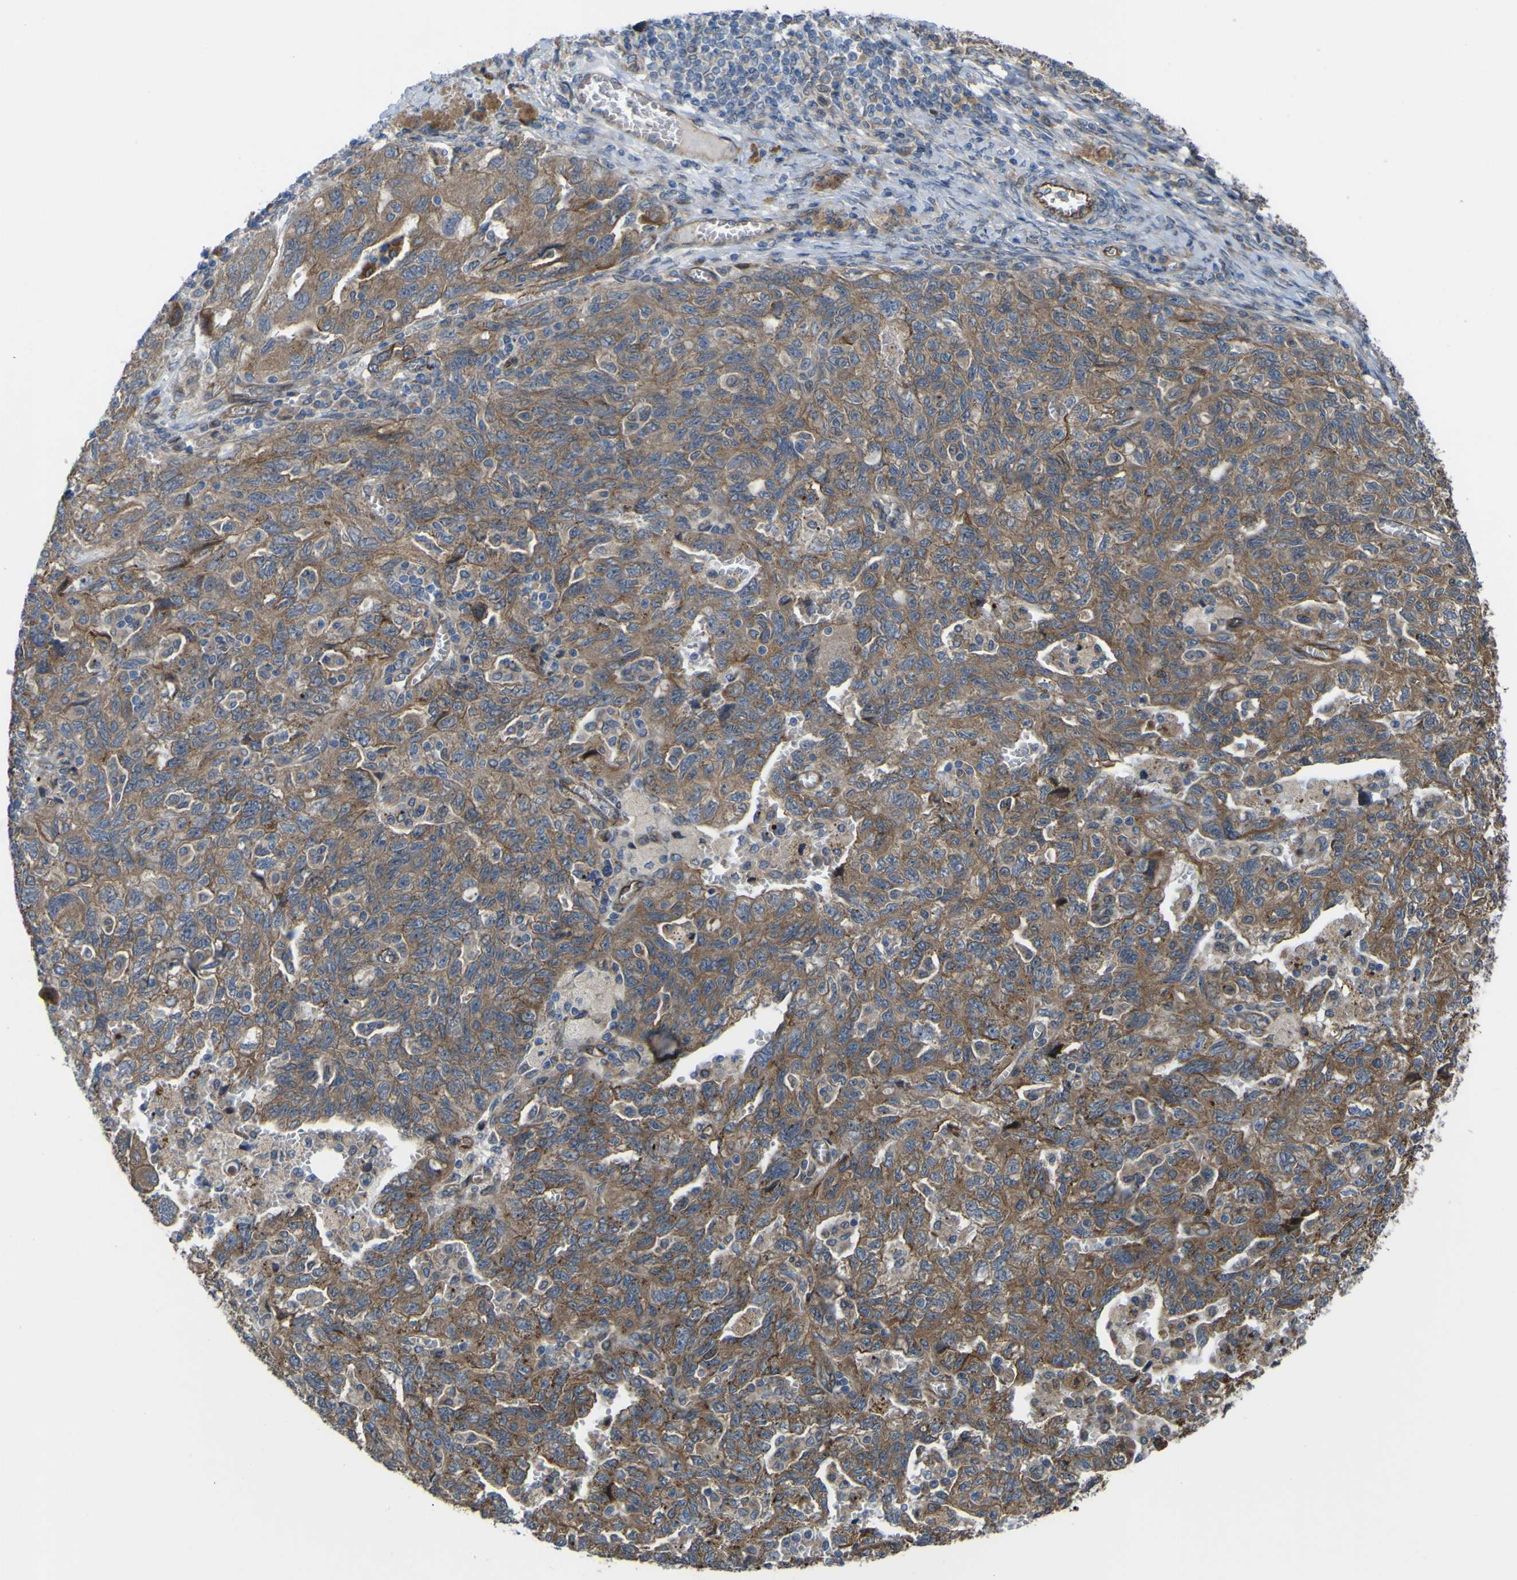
{"staining": {"intensity": "moderate", "quantity": ">75%", "location": "cytoplasmic/membranous"}, "tissue": "ovarian cancer", "cell_type": "Tumor cells", "image_type": "cancer", "snomed": [{"axis": "morphology", "description": "Carcinoma, NOS"}, {"axis": "morphology", "description": "Cystadenocarcinoma, serous, NOS"}, {"axis": "topography", "description": "Ovary"}], "caption": "This is an image of immunohistochemistry staining of ovarian serous cystadenocarcinoma, which shows moderate positivity in the cytoplasmic/membranous of tumor cells.", "gene": "FBXO30", "patient": {"sex": "female", "age": 69}}